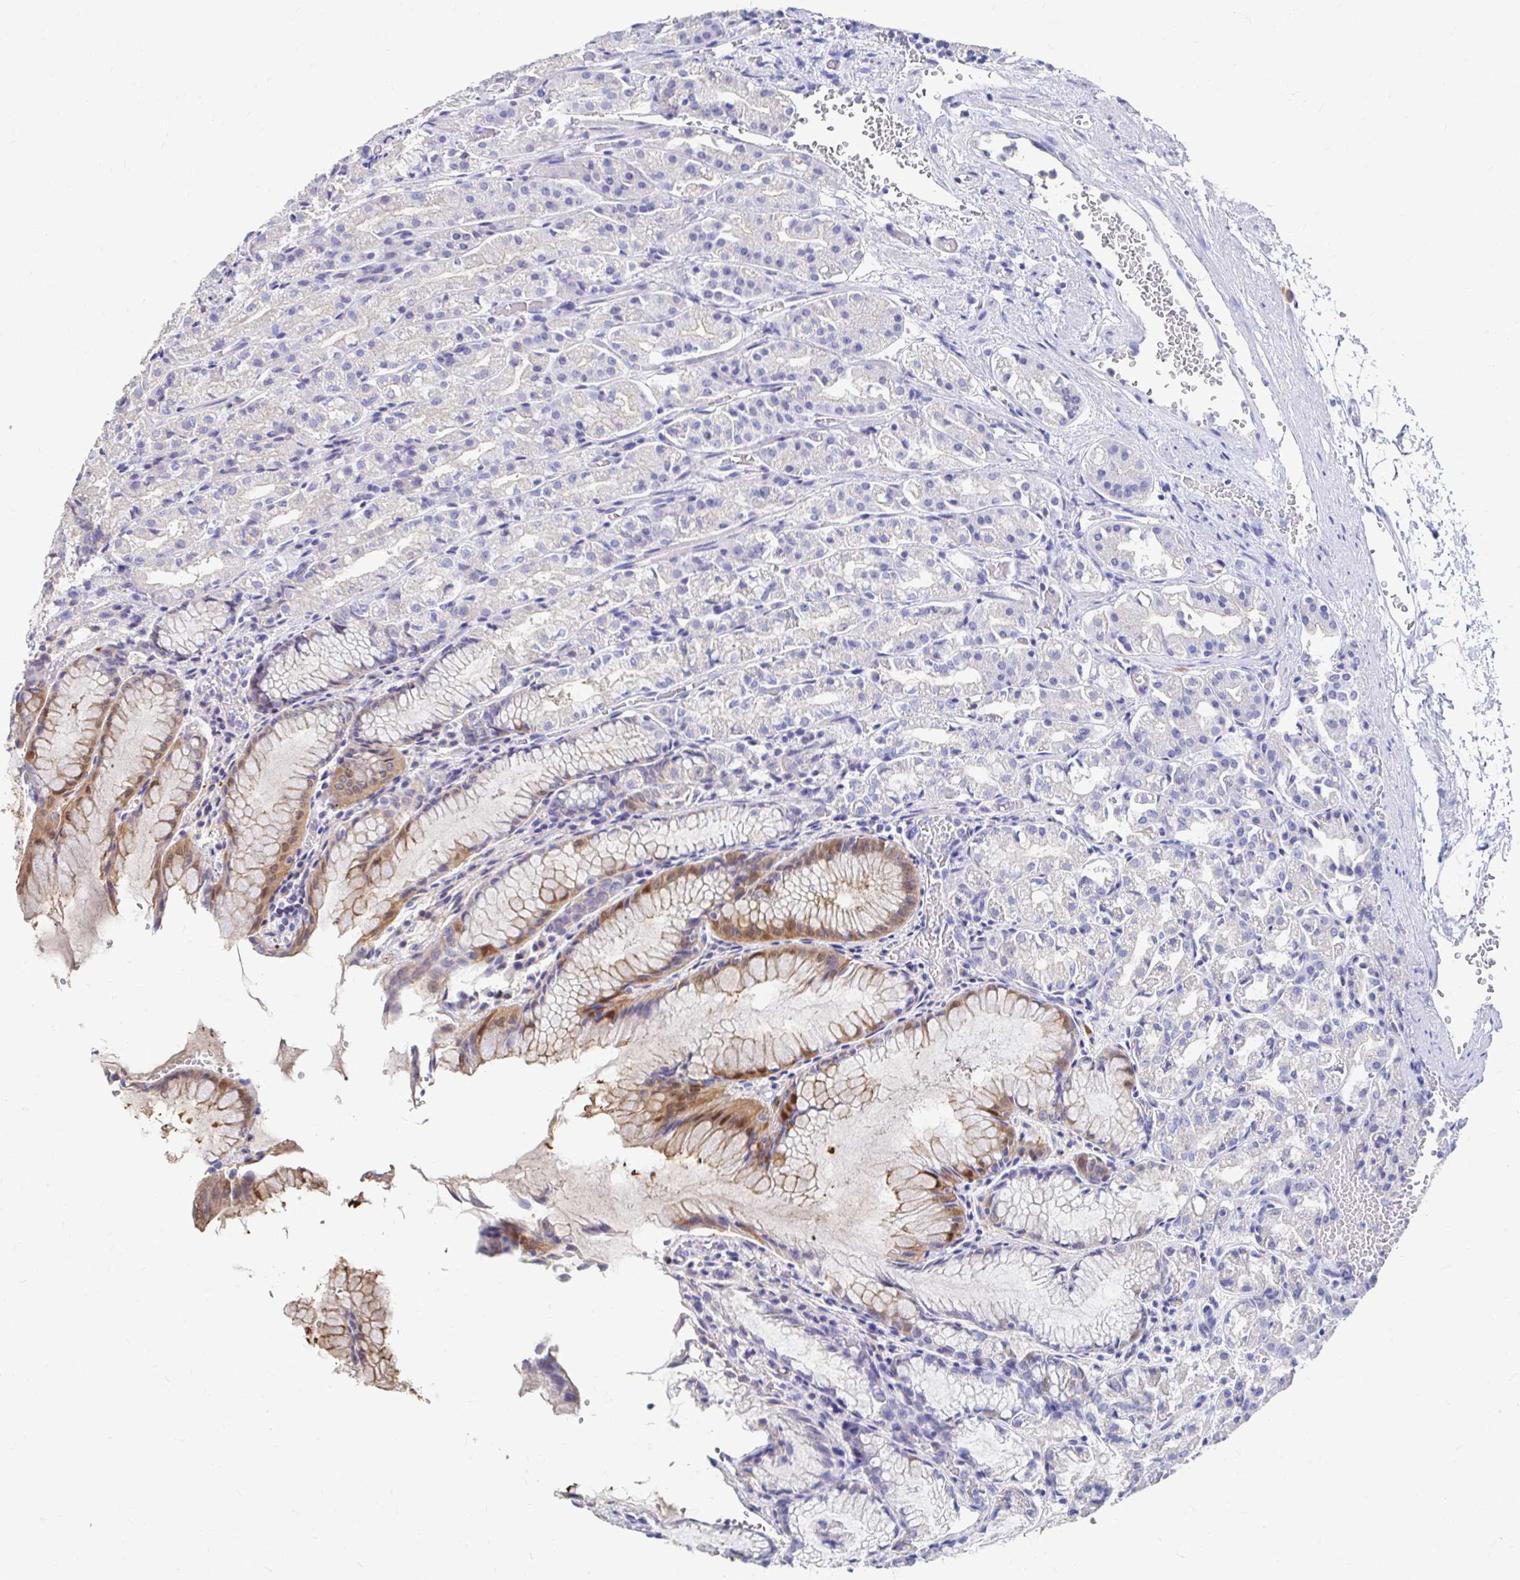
{"staining": {"intensity": "moderate", "quantity": "<25%", "location": "cytoplasmic/membranous"}, "tissue": "stomach", "cell_type": "Glandular cells", "image_type": "normal", "snomed": [{"axis": "morphology", "description": "Normal tissue, NOS"}, {"axis": "topography", "description": "Stomach"}], "caption": "Immunohistochemical staining of normal human stomach shows low levels of moderate cytoplasmic/membranous expression in about <25% of glandular cells.", "gene": "LAMC3", "patient": {"sex": "female", "age": 57}}